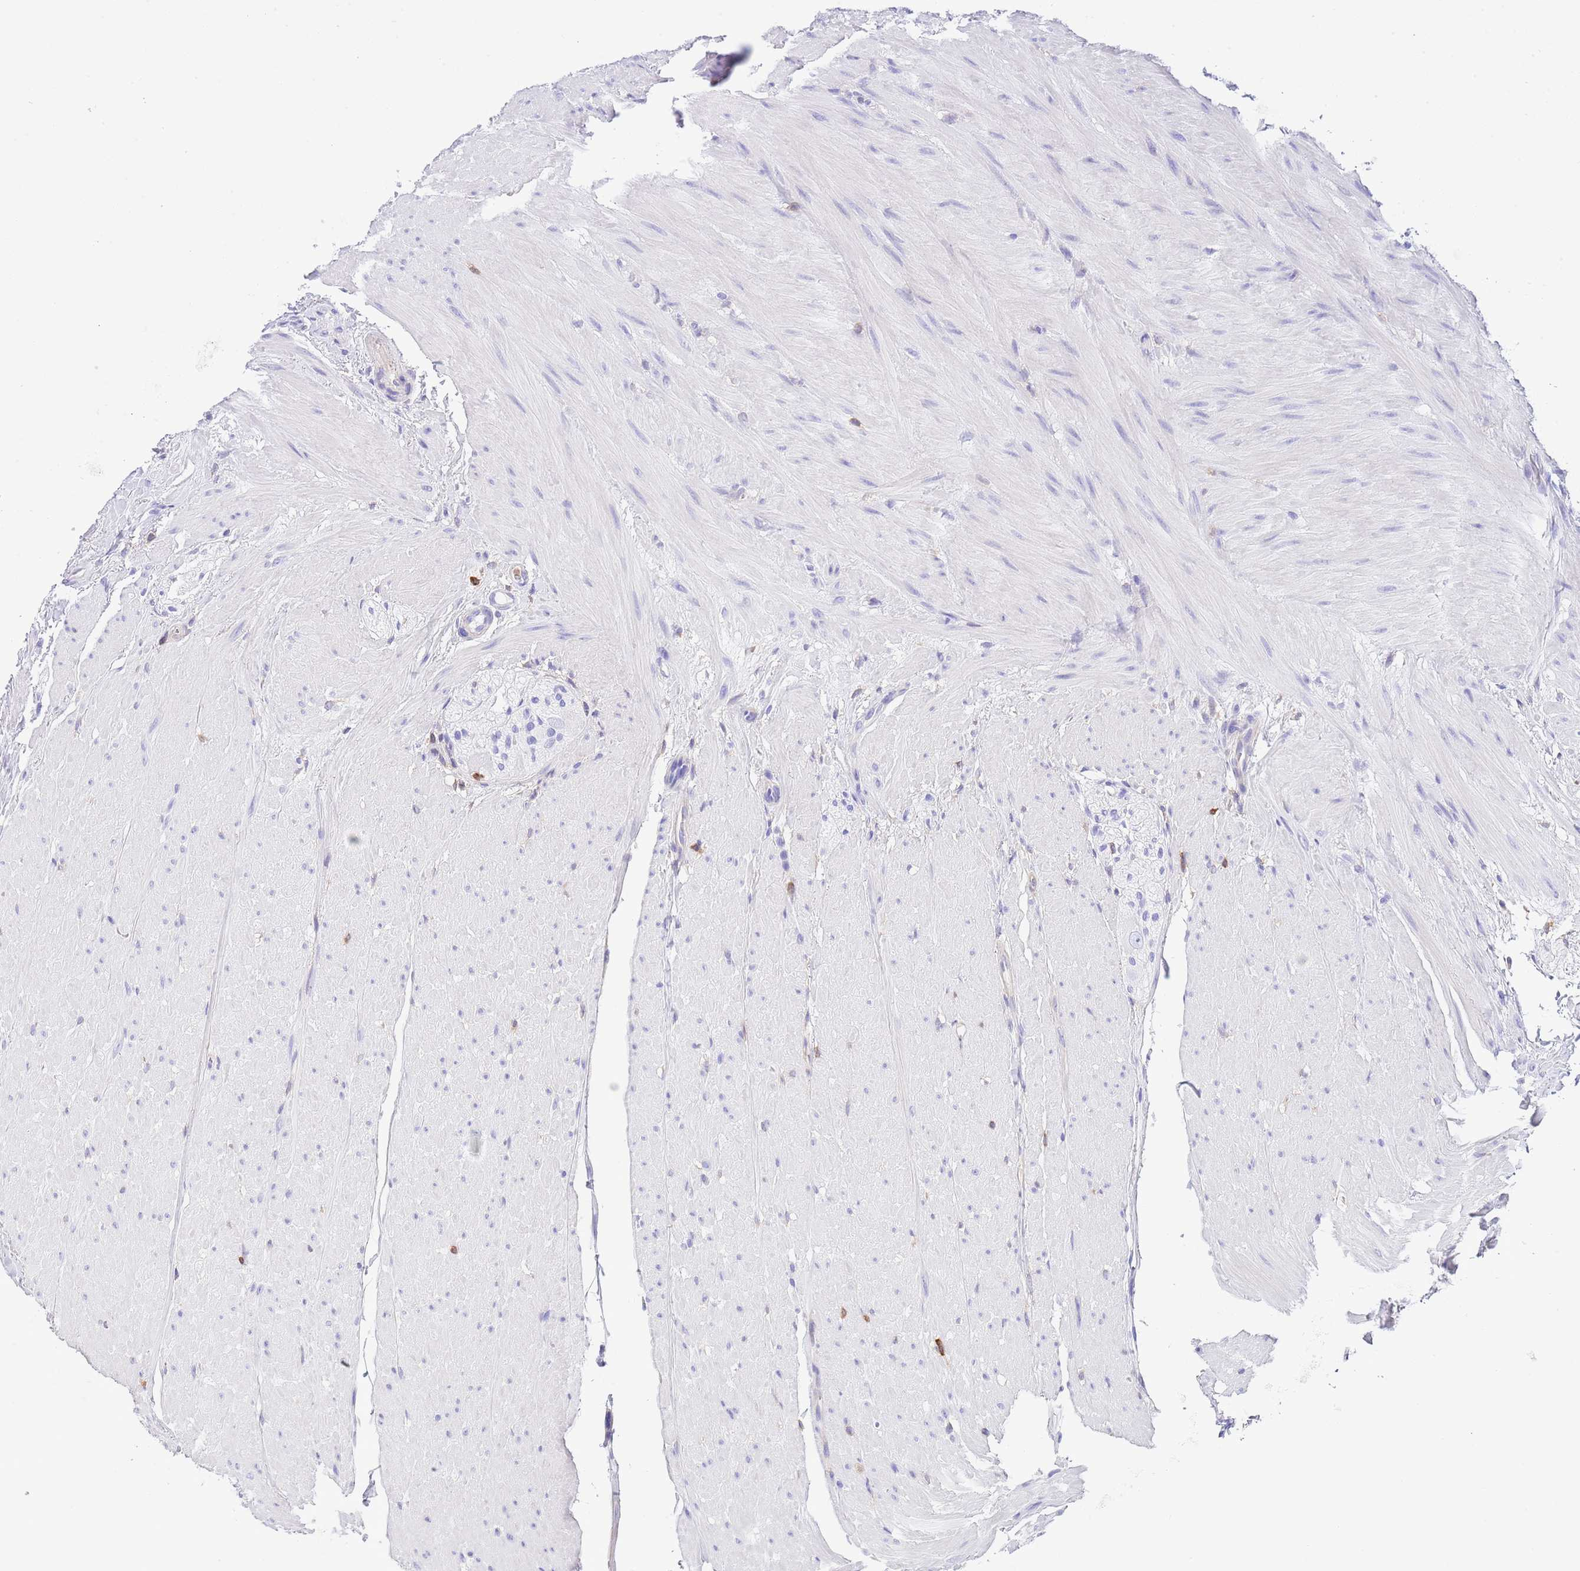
{"staining": {"intensity": "negative", "quantity": "none", "location": "none"}, "tissue": "colon", "cell_type": "Endothelial cells", "image_type": "normal", "snomed": [{"axis": "morphology", "description": "Normal tissue, NOS"}, {"axis": "topography", "description": "Colon"}], "caption": "This is an immunohistochemistry (IHC) micrograph of normal human colon. There is no positivity in endothelial cells.", "gene": "CNN2", "patient": {"sex": "female", "age": 82}}